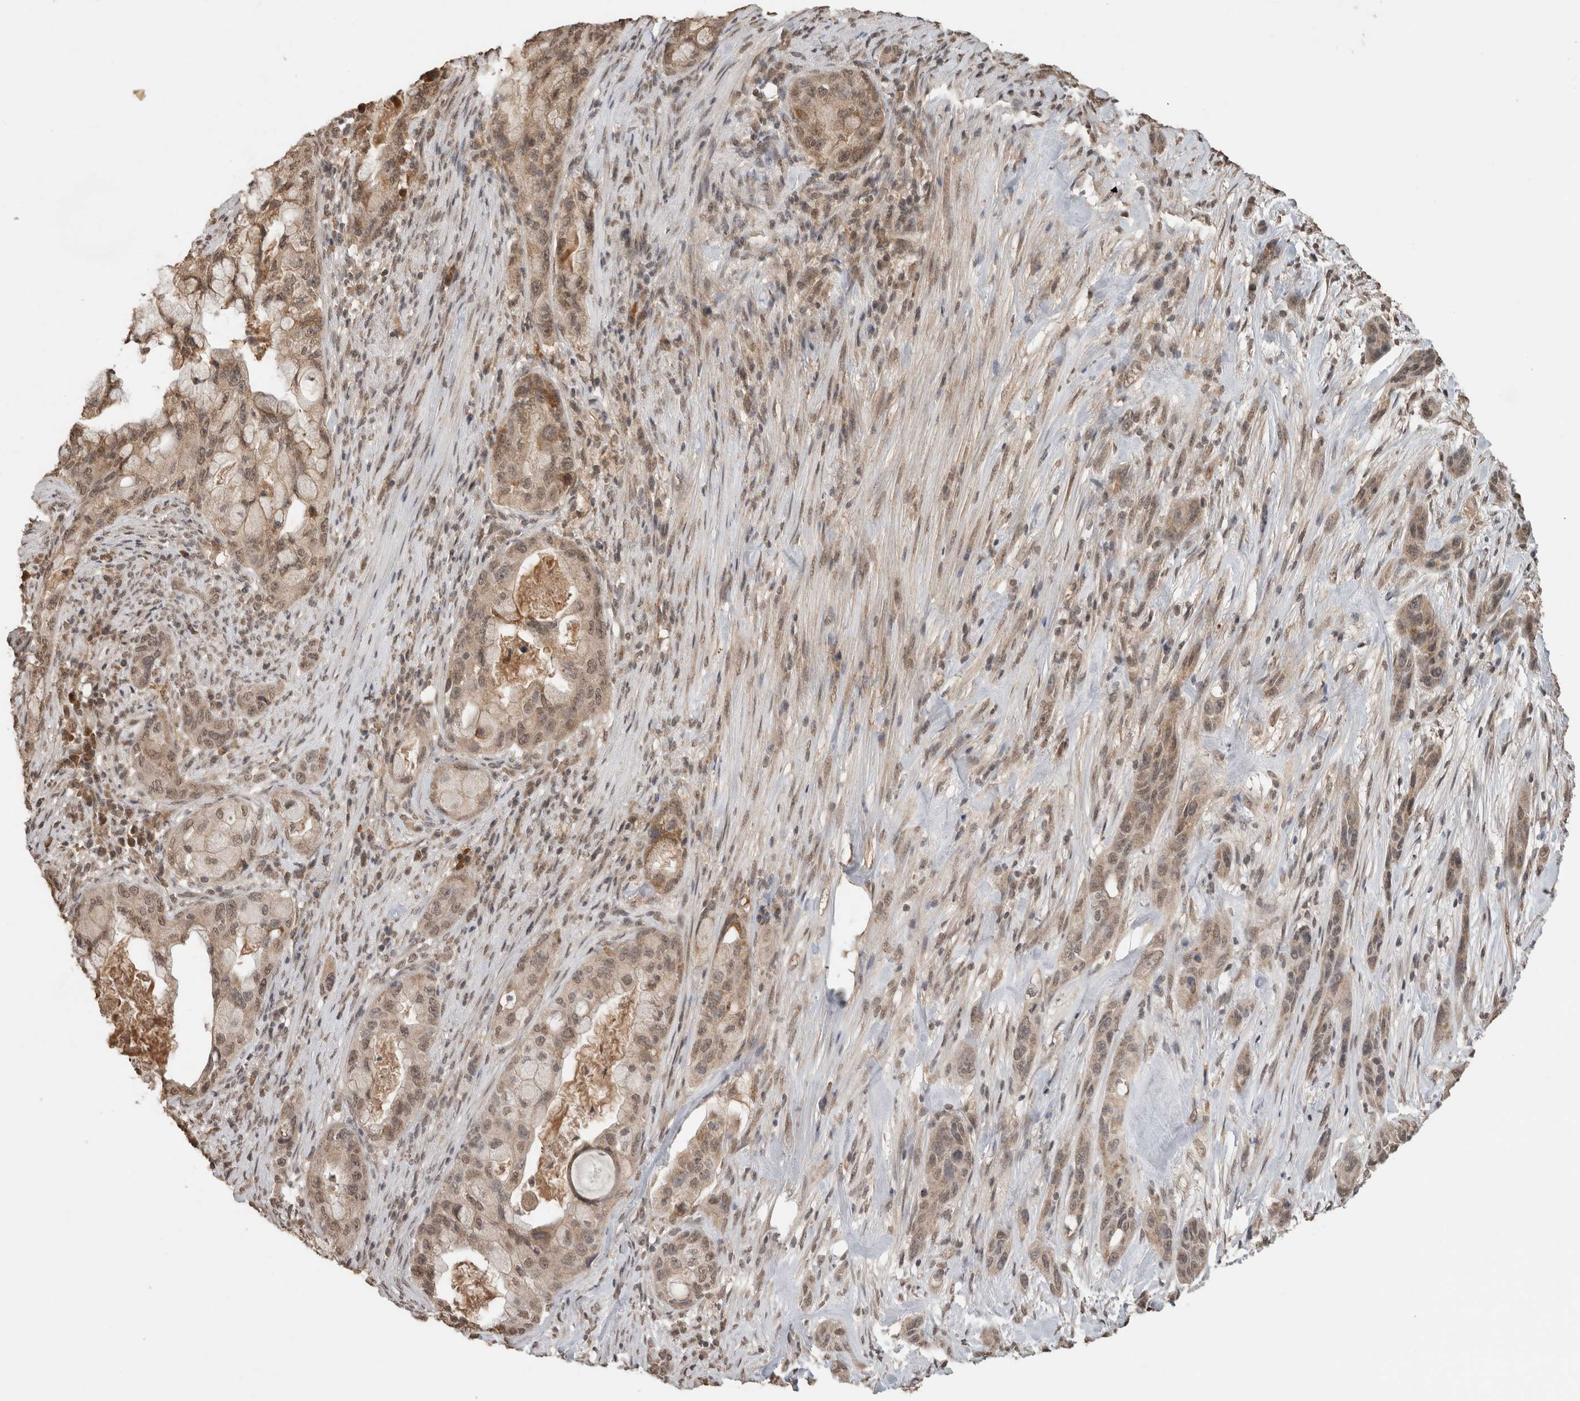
{"staining": {"intensity": "moderate", "quantity": ">75%", "location": "cytoplasmic/membranous,nuclear"}, "tissue": "pancreatic cancer", "cell_type": "Tumor cells", "image_type": "cancer", "snomed": [{"axis": "morphology", "description": "Adenocarcinoma, NOS"}, {"axis": "topography", "description": "Pancreas"}], "caption": "This photomicrograph exhibits immunohistochemistry (IHC) staining of human adenocarcinoma (pancreatic), with medium moderate cytoplasmic/membranous and nuclear staining in approximately >75% of tumor cells.", "gene": "FAM3A", "patient": {"sex": "male", "age": 53}}